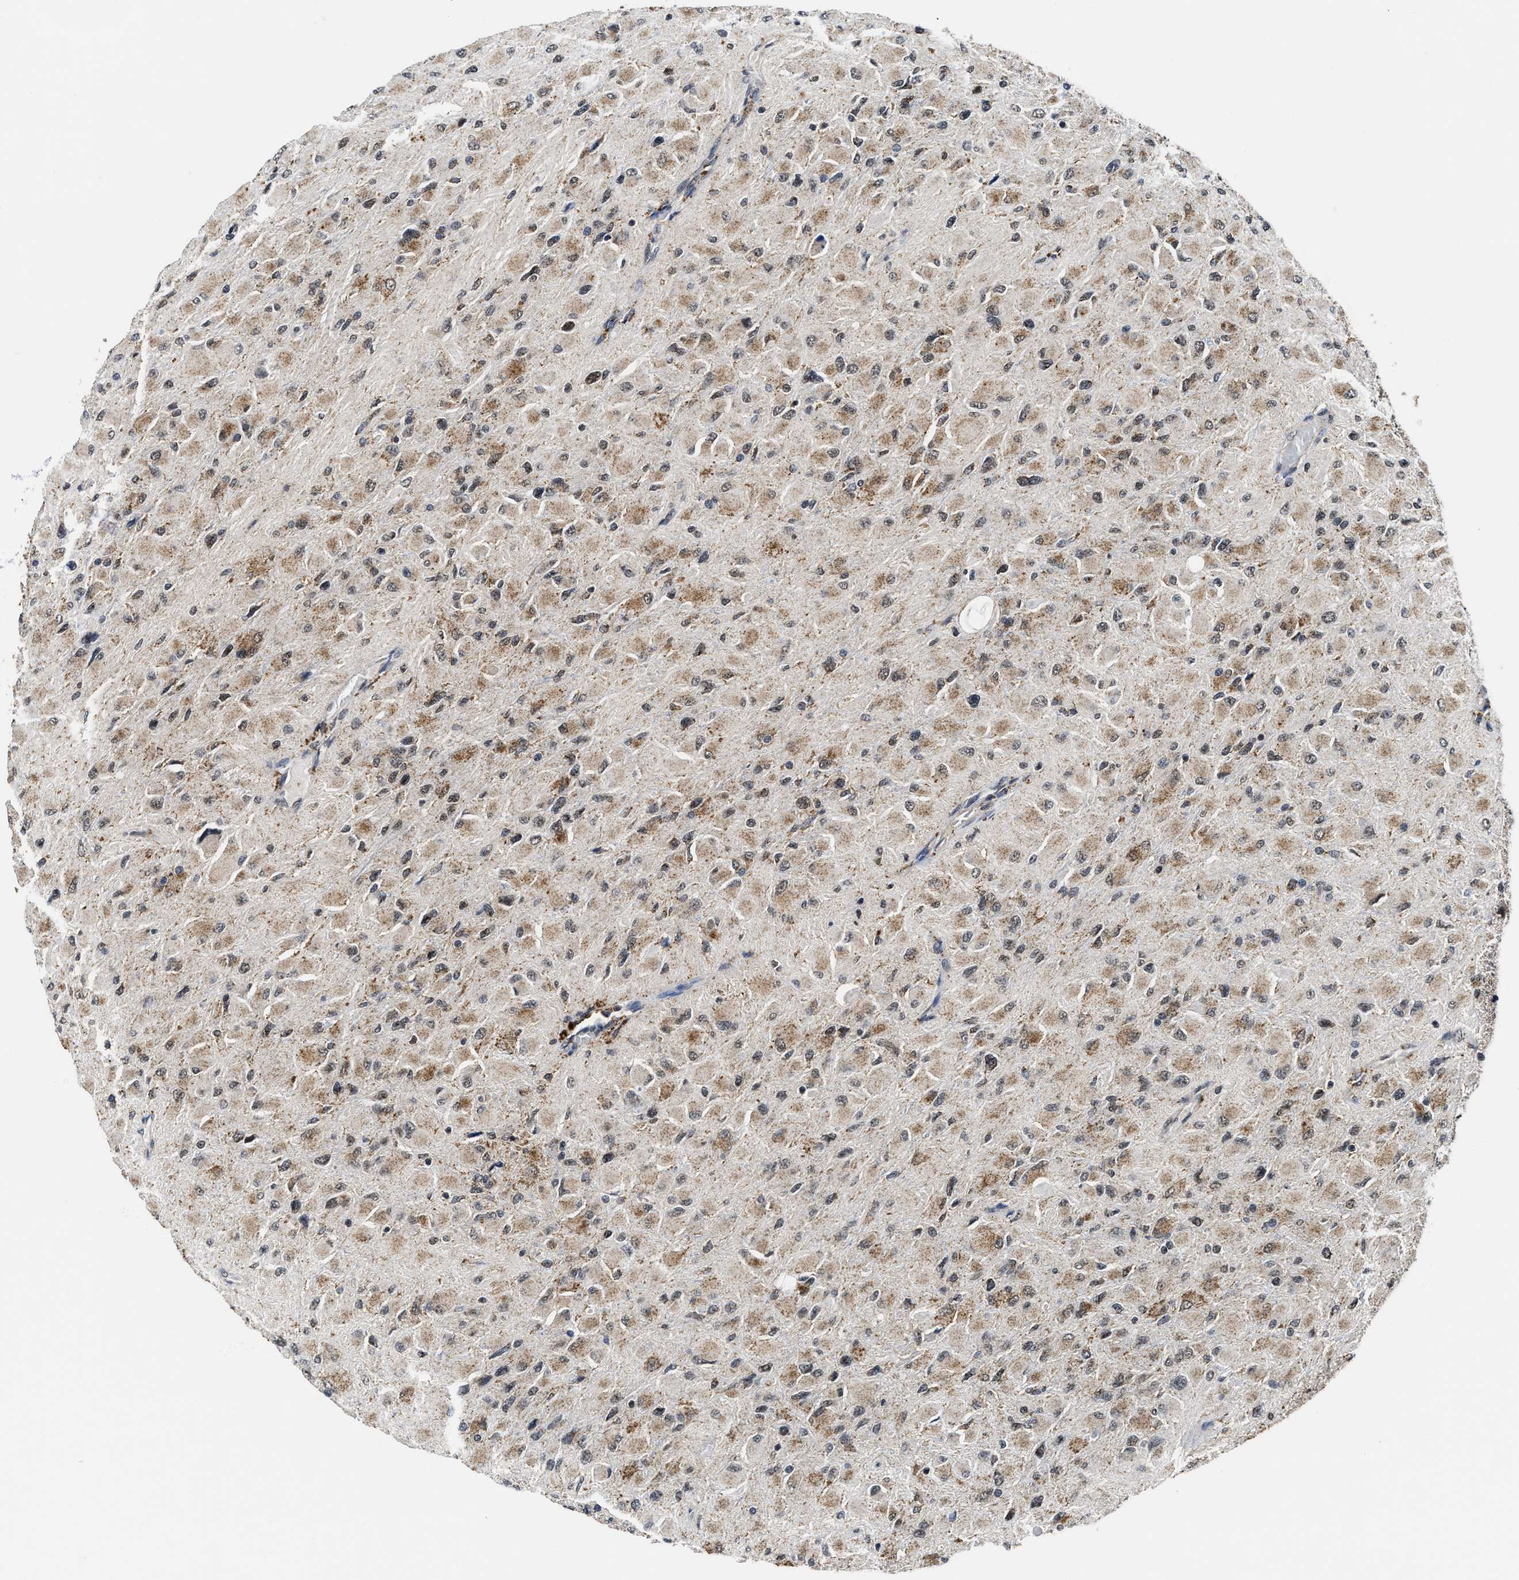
{"staining": {"intensity": "moderate", "quantity": ">75%", "location": "cytoplasmic/membranous"}, "tissue": "glioma", "cell_type": "Tumor cells", "image_type": "cancer", "snomed": [{"axis": "morphology", "description": "Glioma, malignant, High grade"}, {"axis": "topography", "description": "Cerebral cortex"}], "caption": "This is a histology image of immunohistochemistry (IHC) staining of glioma, which shows moderate expression in the cytoplasmic/membranous of tumor cells.", "gene": "ACOX1", "patient": {"sex": "female", "age": 36}}